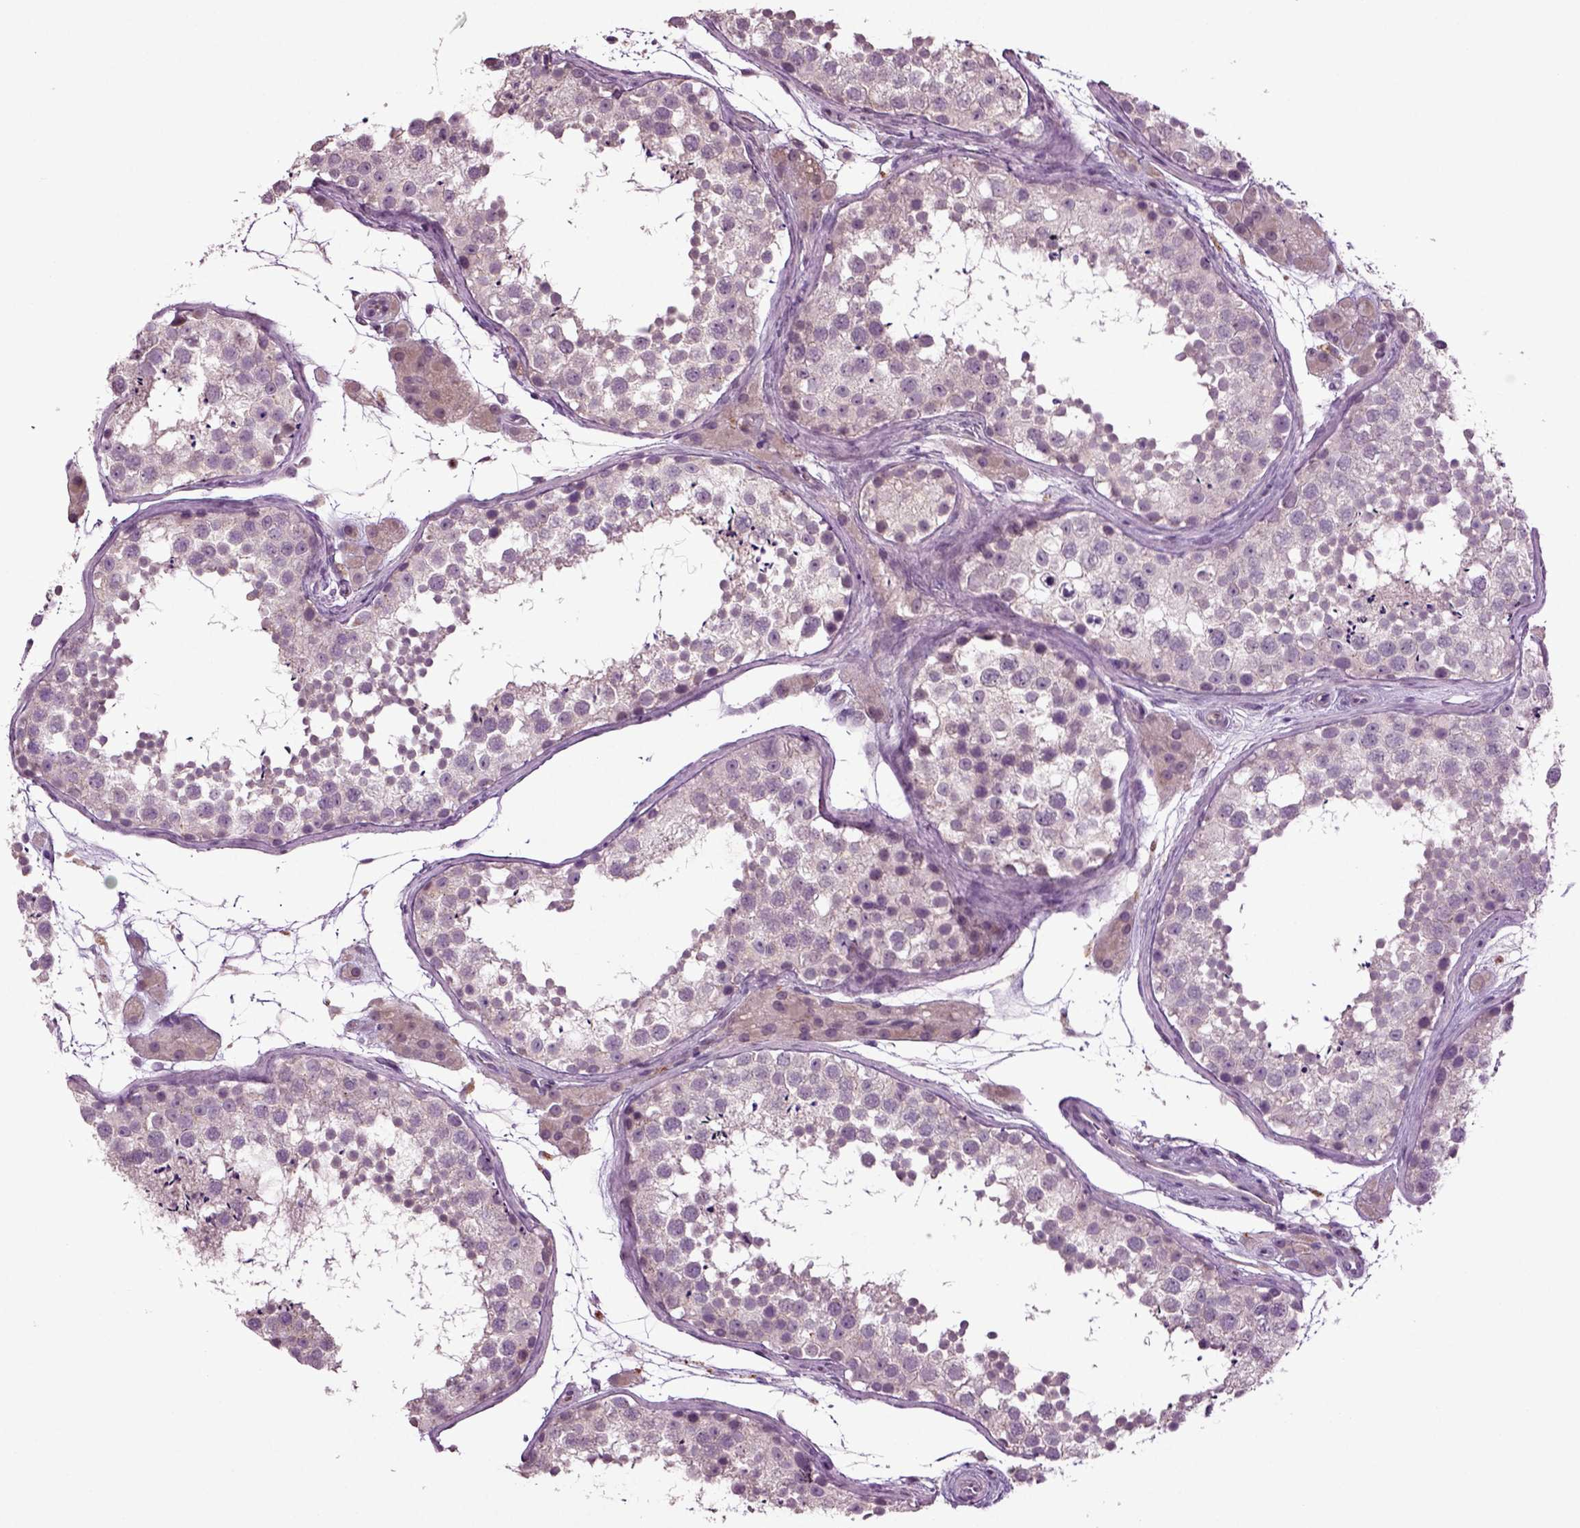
{"staining": {"intensity": "negative", "quantity": "none", "location": "none"}, "tissue": "testis", "cell_type": "Cells in seminiferous ducts", "image_type": "normal", "snomed": [{"axis": "morphology", "description": "Normal tissue, NOS"}, {"axis": "topography", "description": "Testis"}], "caption": "A high-resolution histopathology image shows immunohistochemistry (IHC) staining of normal testis, which exhibits no significant expression in cells in seminiferous ducts. (DAB (3,3'-diaminobenzidine) immunohistochemistry, high magnification).", "gene": "SLC17A6", "patient": {"sex": "male", "age": 41}}